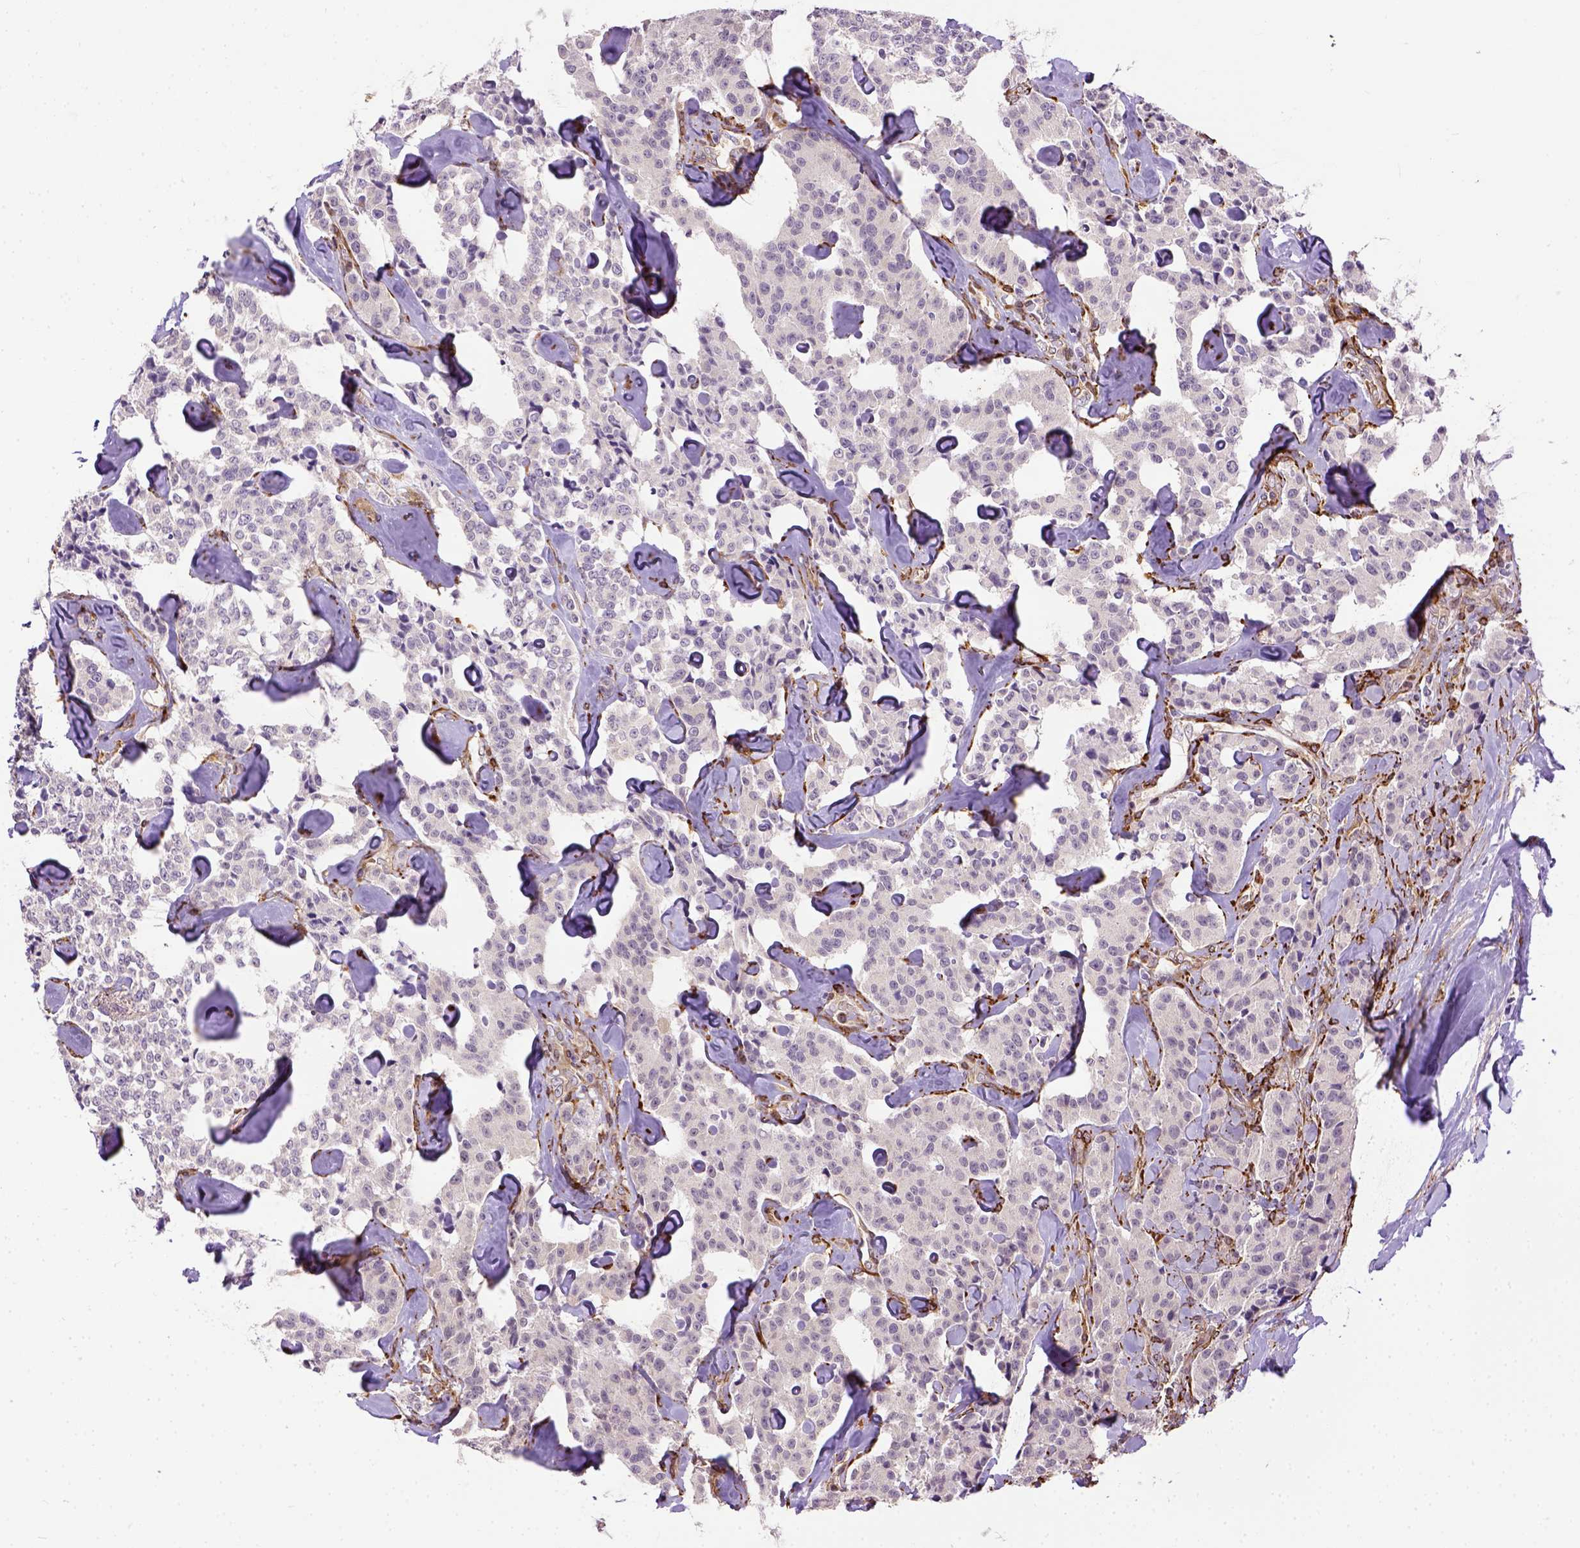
{"staining": {"intensity": "negative", "quantity": "none", "location": "none"}, "tissue": "carcinoid", "cell_type": "Tumor cells", "image_type": "cancer", "snomed": [{"axis": "morphology", "description": "Carcinoid, malignant, NOS"}, {"axis": "topography", "description": "Pancreas"}], "caption": "This is a photomicrograph of immunohistochemistry staining of carcinoid (malignant), which shows no staining in tumor cells.", "gene": "KAZN", "patient": {"sex": "male", "age": 41}}